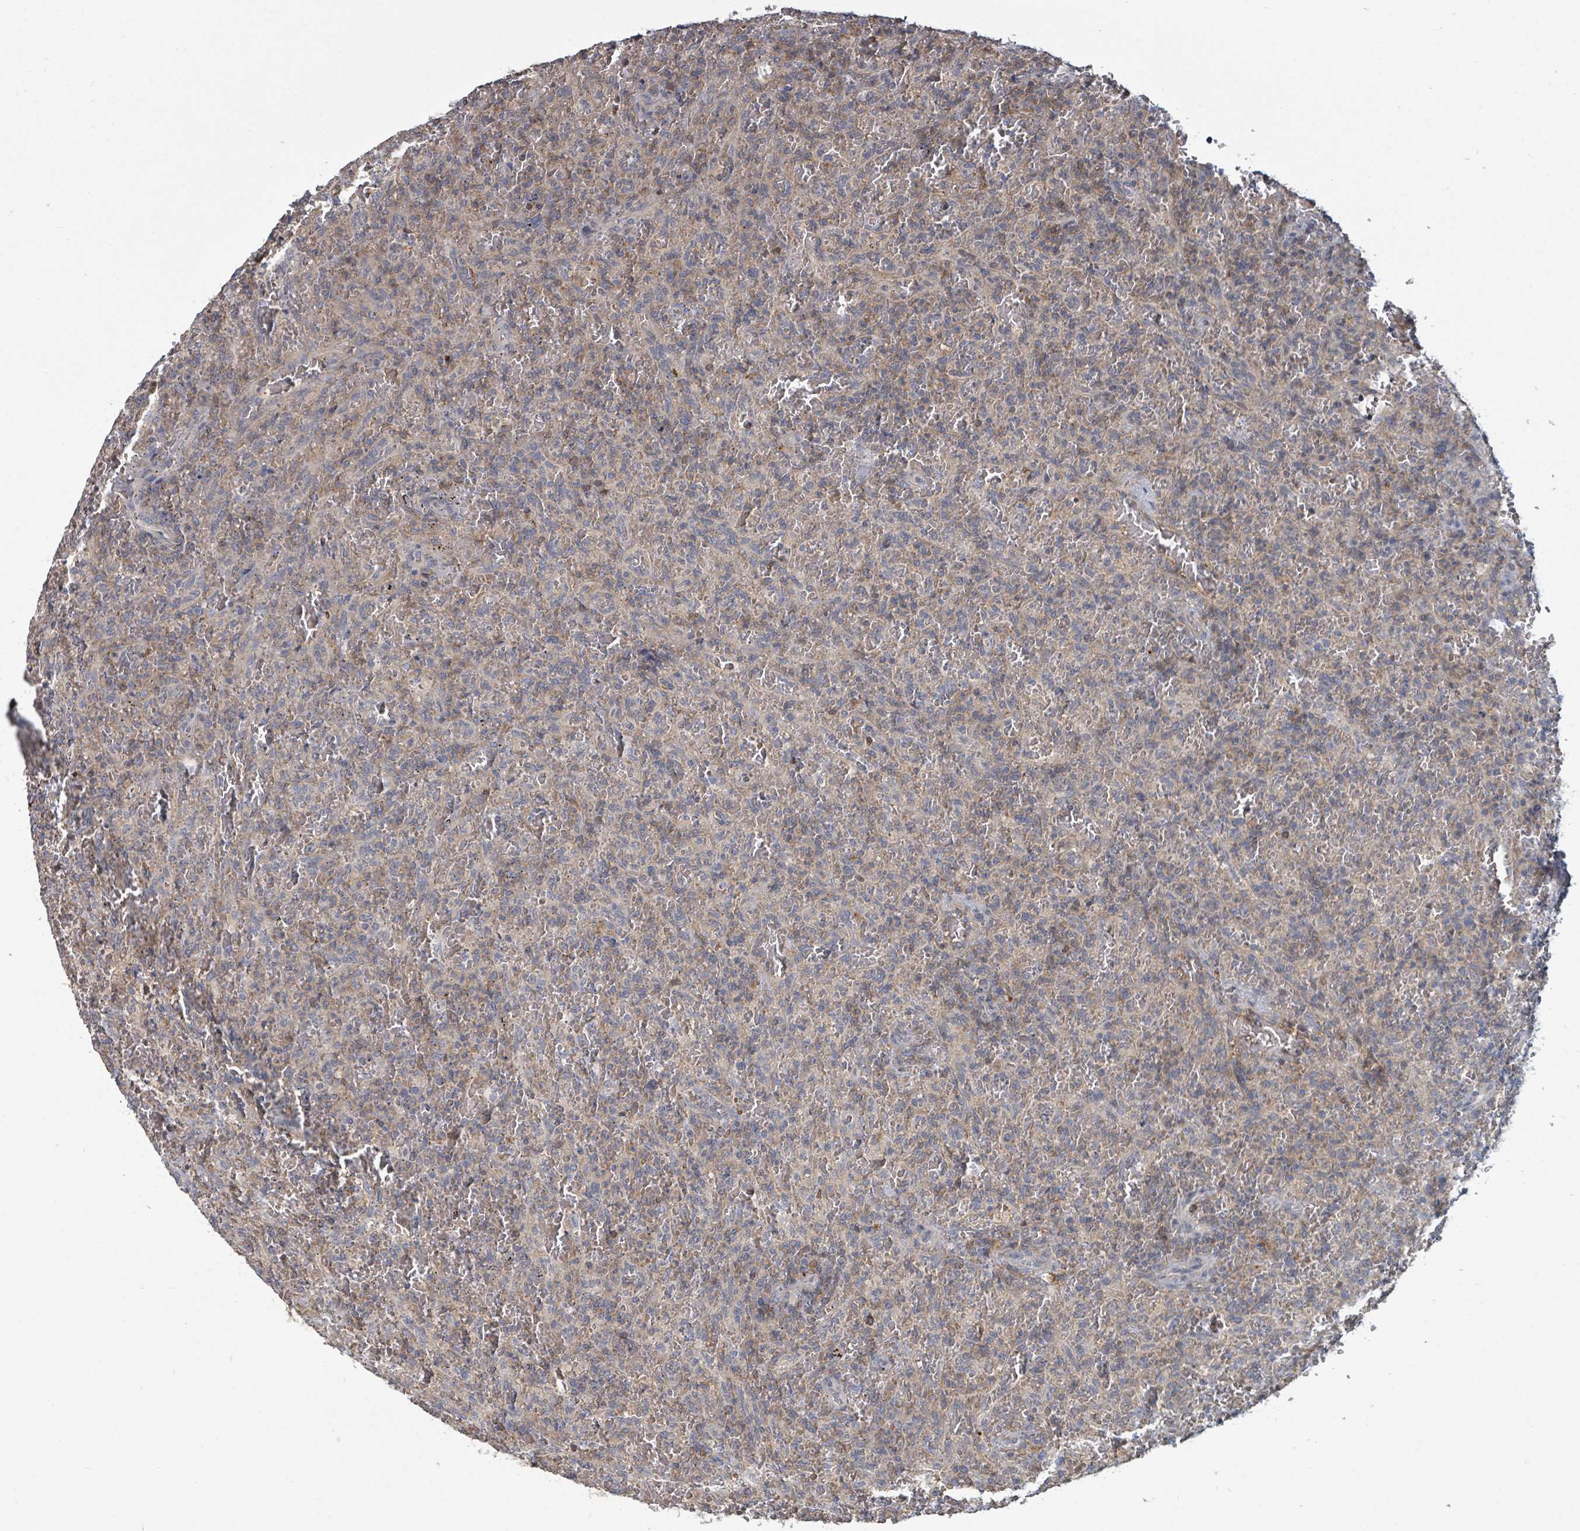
{"staining": {"intensity": "negative", "quantity": "none", "location": "none"}, "tissue": "lymphoma", "cell_type": "Tumor cells", "image_type": "cancer", "snomed": [{"axis": "morphology", "description": "Malignant lymphoma, non-Hodgkin's type, Low grade"}, {"axis": "topography", "description": "Spleen"}], "caption": "Tumor cells are negative for brown protein staining in lymphoma. (Stains: DAB immunohistochemistry (IHC) with hematoxylin counter stain, Microscopy: brightfield microscopy at high magnification).", "gene": "GABBR1", "patient": {"sex": "female", "age": 64}}